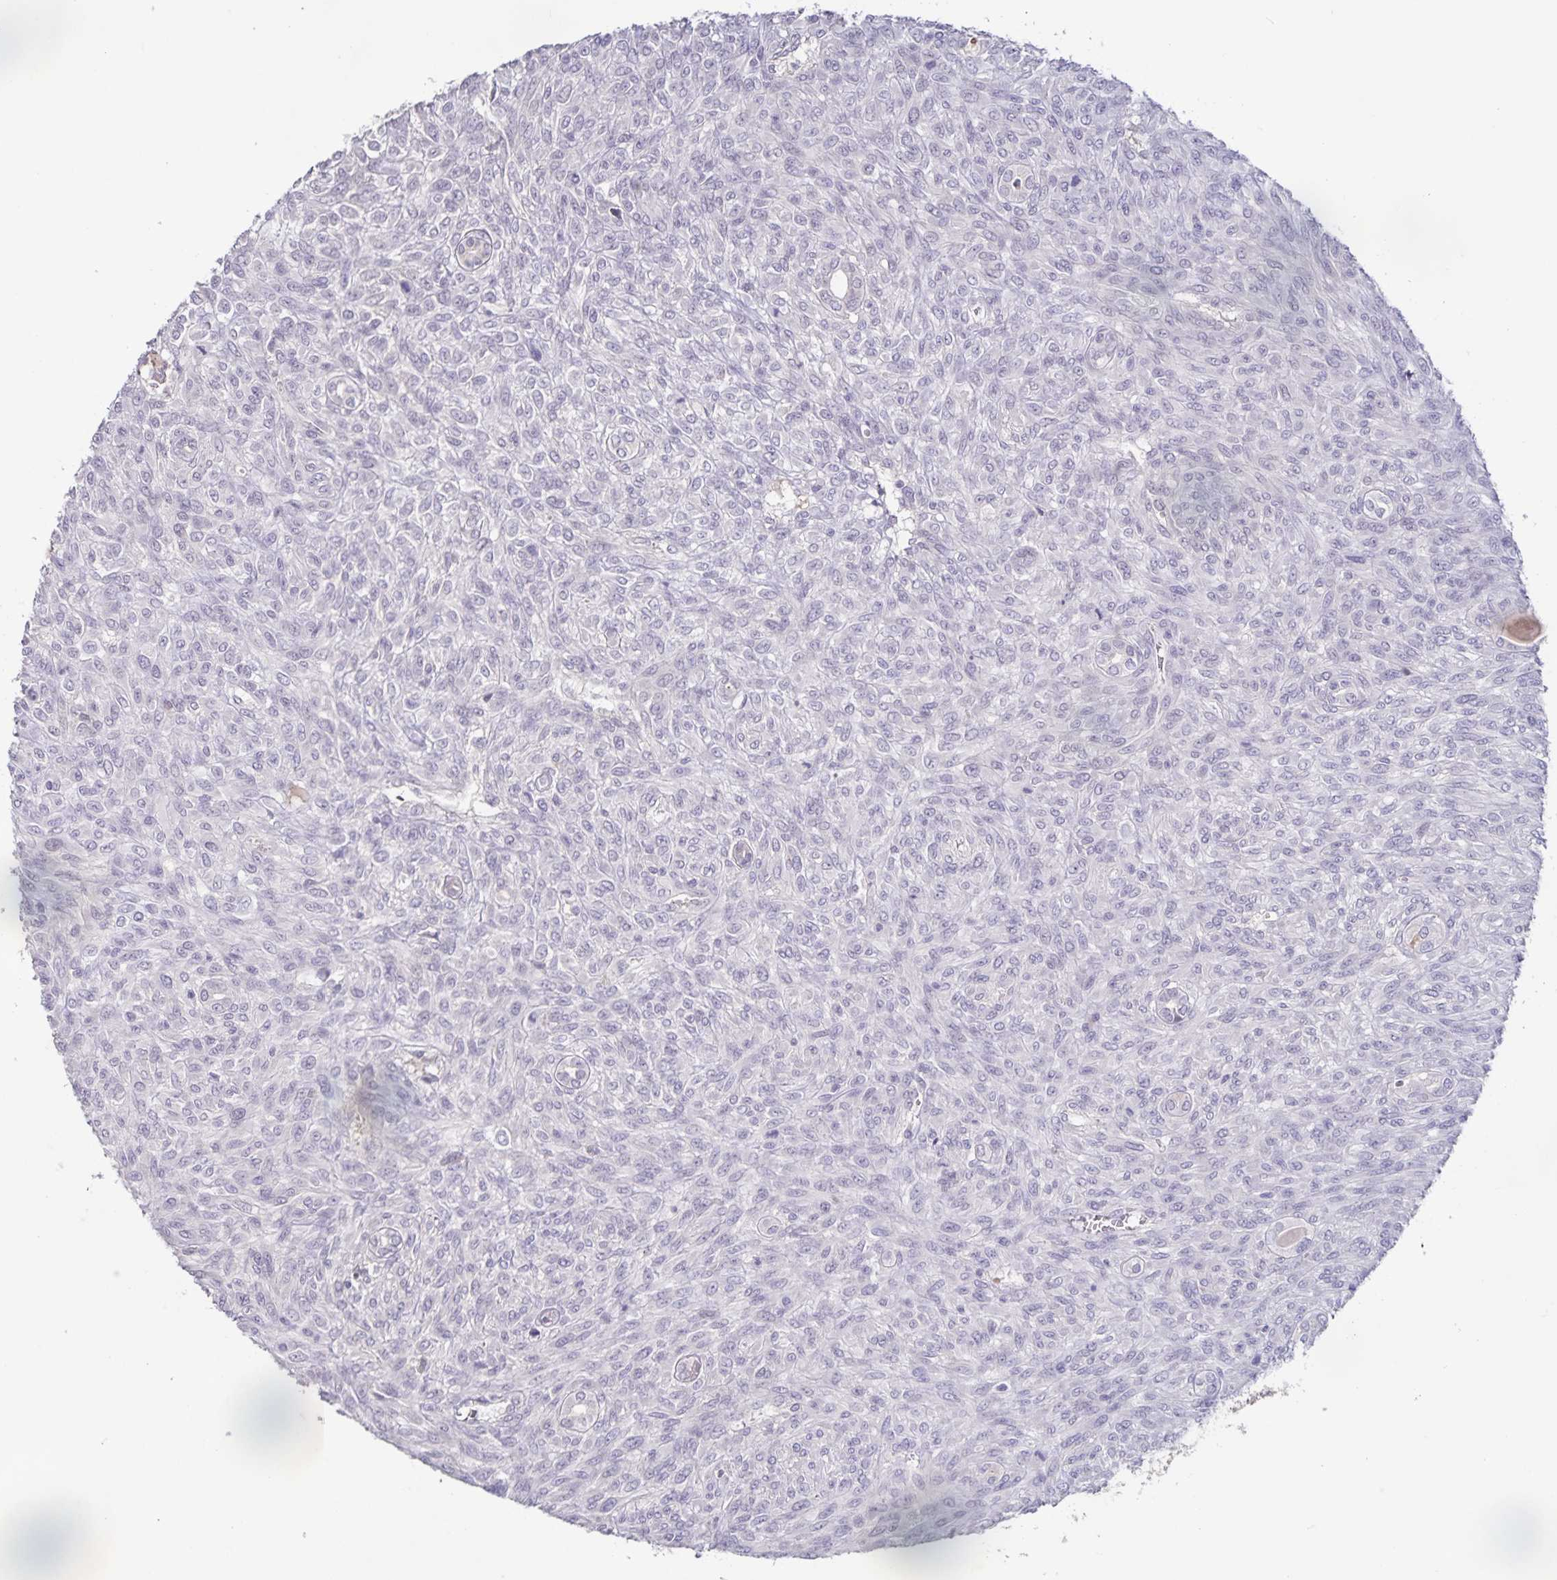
{"staining": {"intensity": "negative", "quantity": "none", "location": "none"}, "tissue": "renal cancer", "cell_type": "Tumor cells", "image_type": "cancer", "snomed": [{"axis": "morphology", "description": "Adenocarcinoma, NOS"}, {"axis": "topography", "description": "Kidney"}], "caption": "Tumor cells show no significant expression in adenocarcinoma (renal). (Stains: DAB (3,3'-diaminobenzidine) immunohistochemistry (IHC) with hematoxylin counter stain, Microscopy: brightfield microscopy at high magnification).", "gene": "INSL5", "patient": {"sex": "male", "age": 58}}